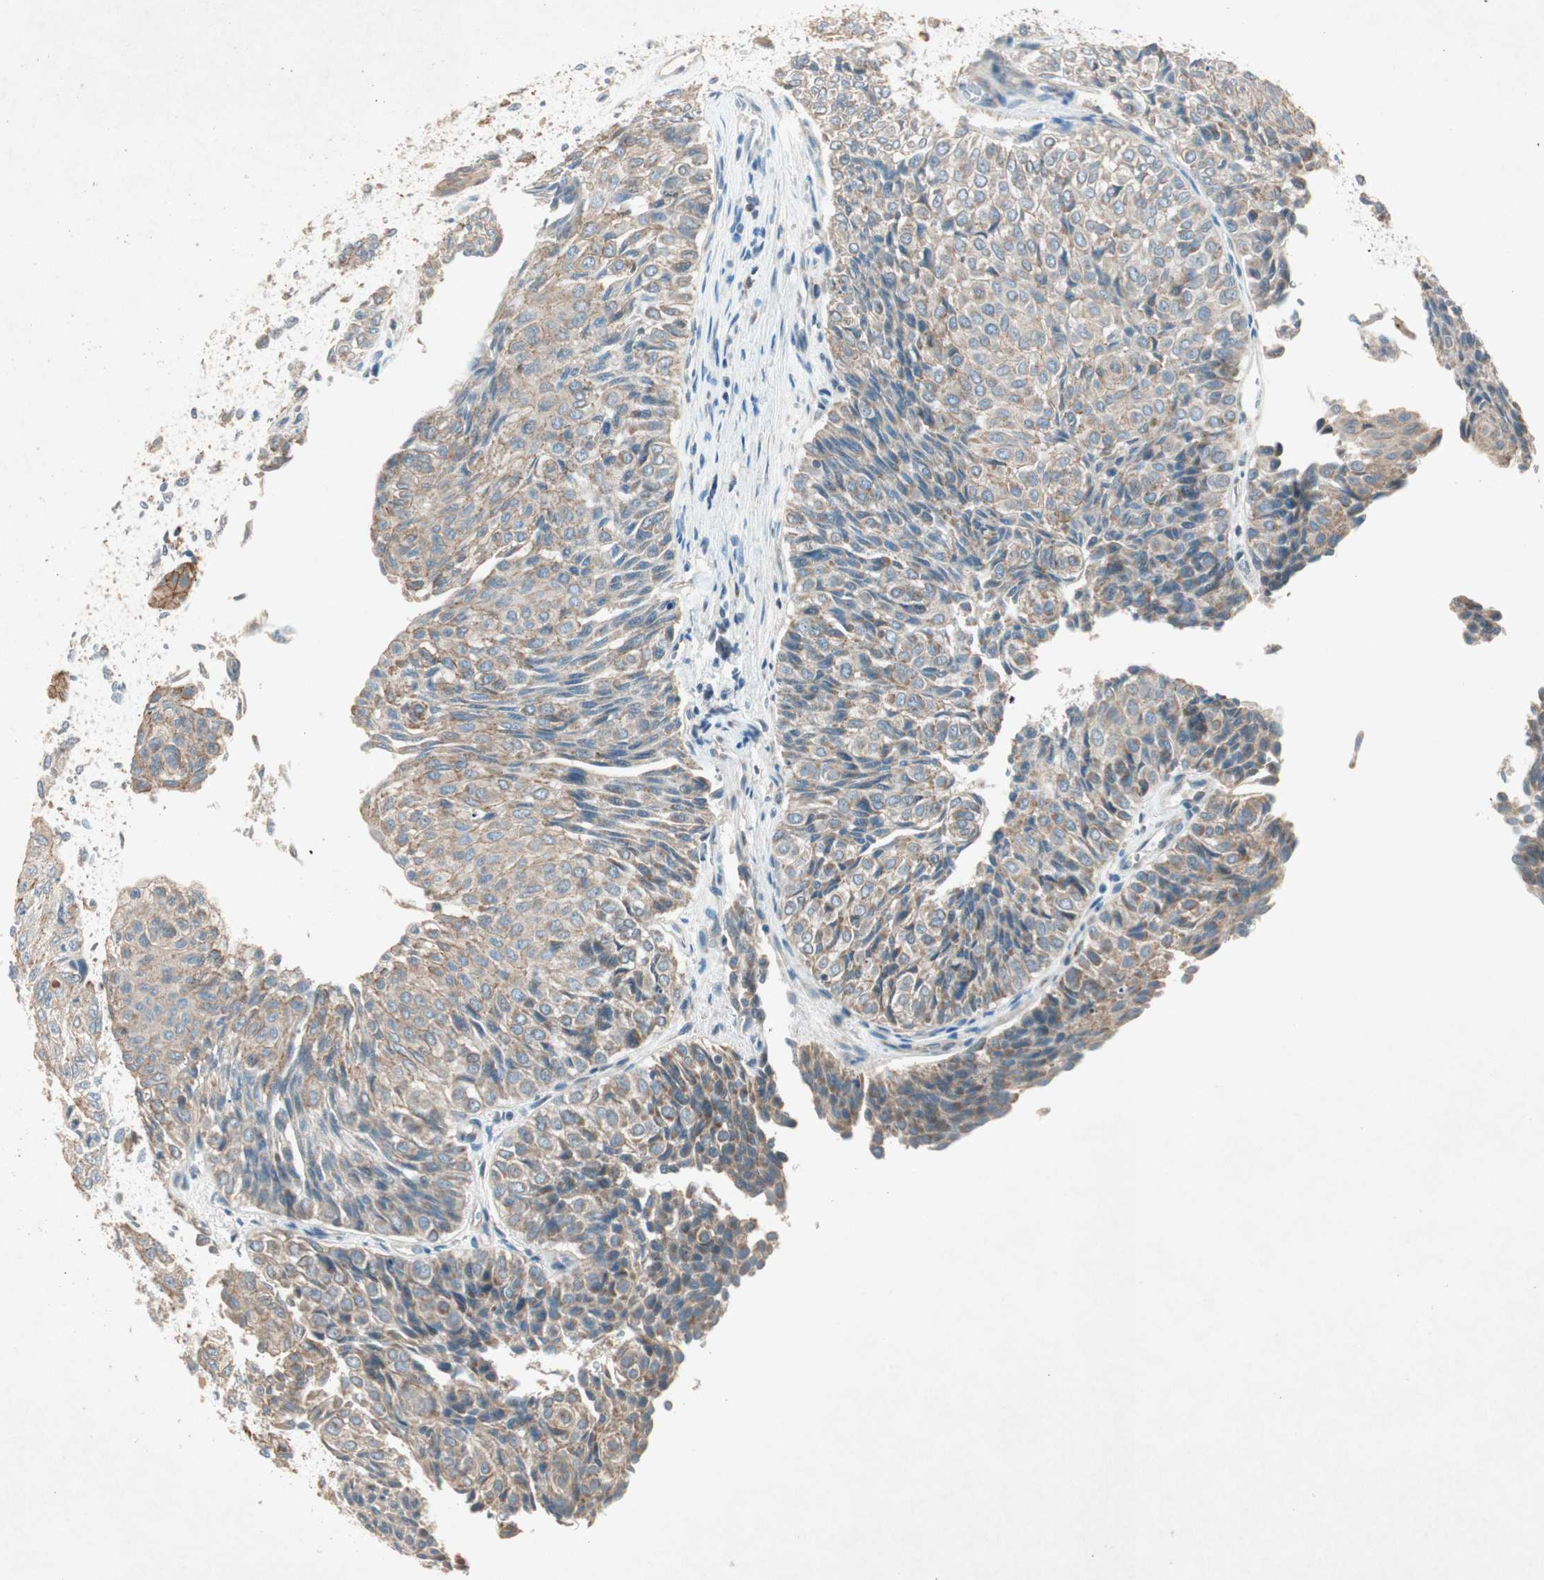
{"staining": {"intensity": "moderate", "quantity": ">75%", "location": "cytoplasmic/membranous"}, "tissue": "urothelial cancer", "cell_type": "Tumor cells", "image_type": "cancer", "snomed": [{"axis": "morphology", "description": "Urothelial carcinoma, Low grade"}, {"axis": "topography", "description": "Urinary bladder"}], "caption": "Low-grade urothelial carcinoma tissue exhibits moderate cytoplasmic/membranous expression in approximately >75% of tumor cells, visualized by immunohistochemistry.", "gene": "NKAIN1", "patient": {"sex": "male", "age": 78}}